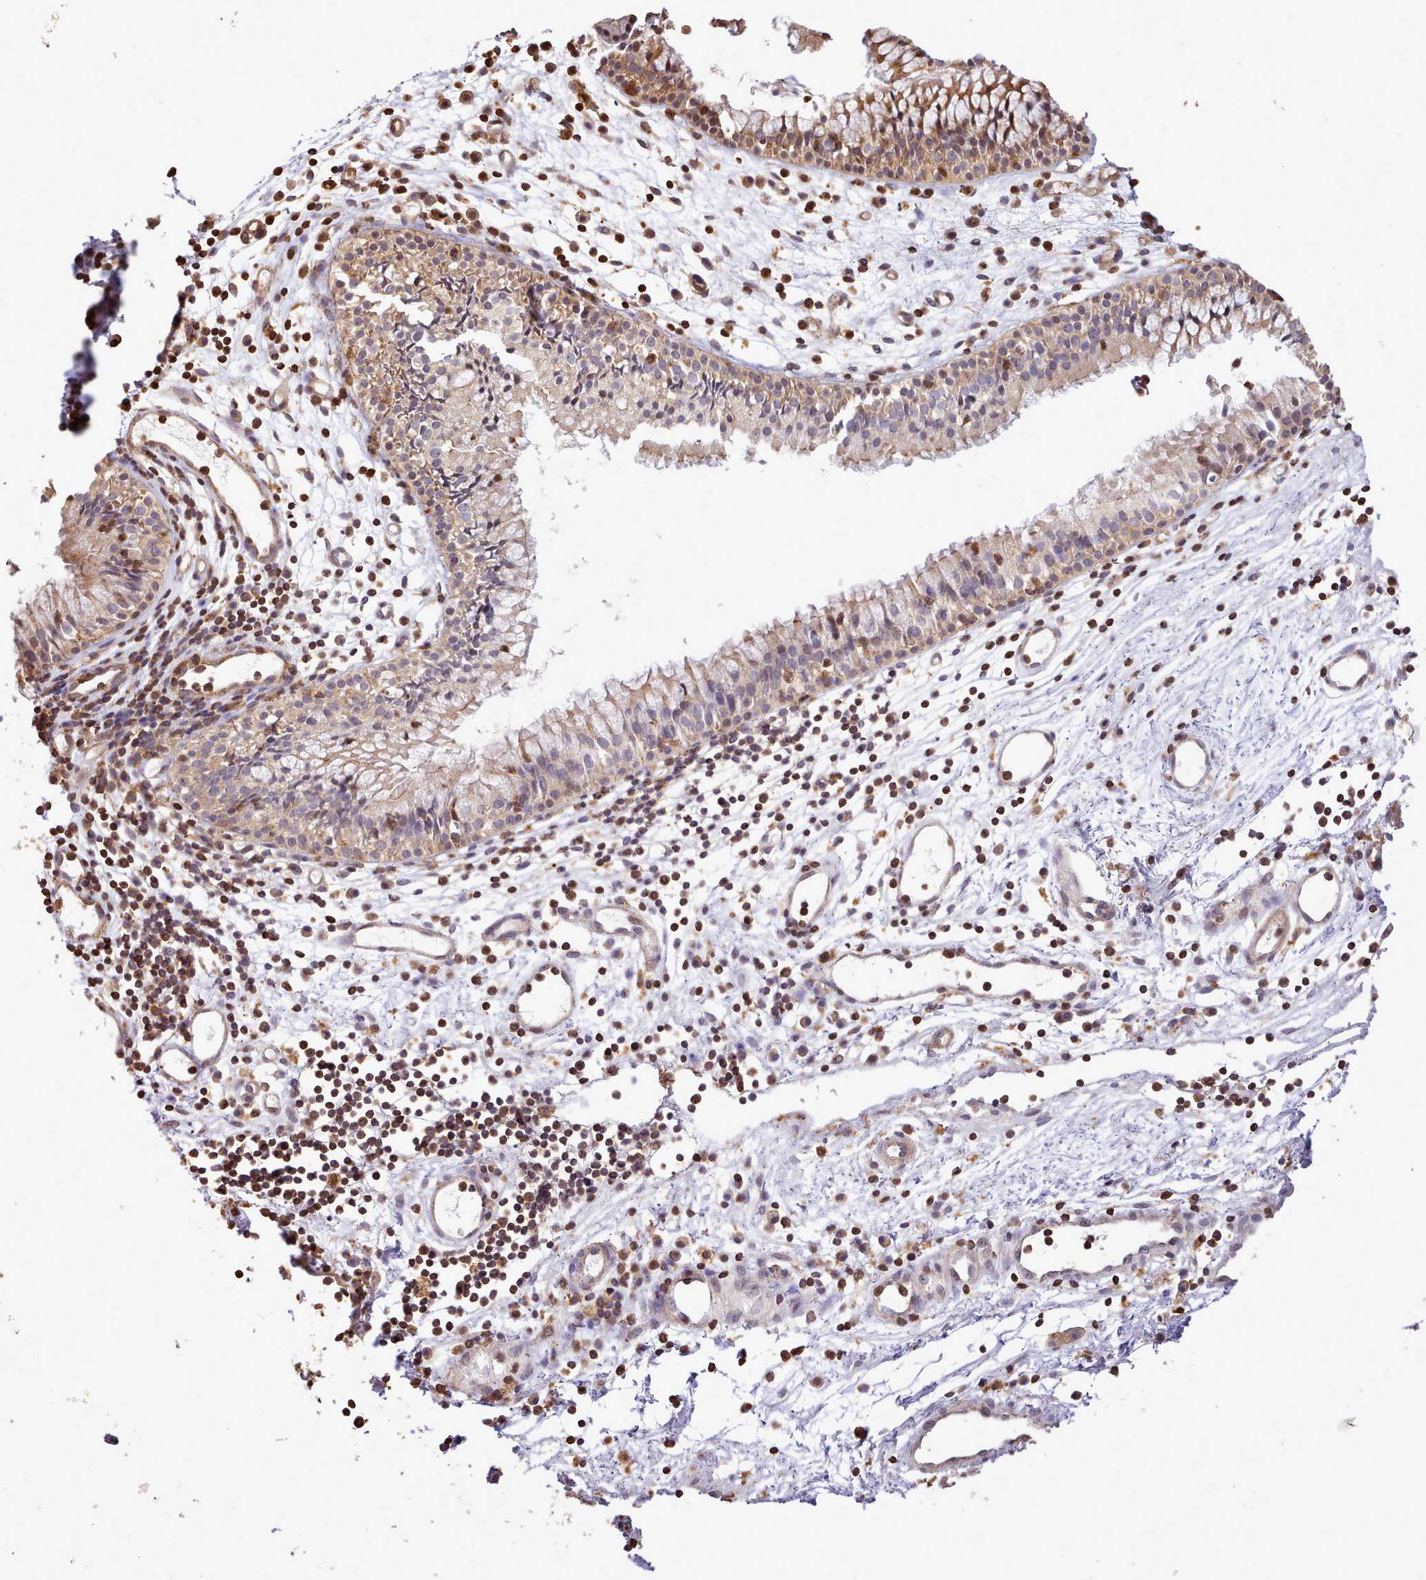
{"staining": {"intensity": "moderate", "quantity": "25%-75%", "location": "cytoplasmic/membranous"}, "tissue": "nasopharynx", "cell_type": "Respiratory epithelial cells", "image_type": "normal", "snomed": [{"axis": "morphology", "description": "Normal tissue, NOS"}, {"axis": "topography", "description": "Nasopharynx"}], "caption": "Respiratory epithelial cells reveal medium levels of moderate cytoplasmic/membranous expression in about 25%-75% of cells in unremarkable nasopharynx. (IHC, brightfield microscopy, high magnification).", "gene": "CAPZA1", "patient": {"sex": "male", "age": 82}}